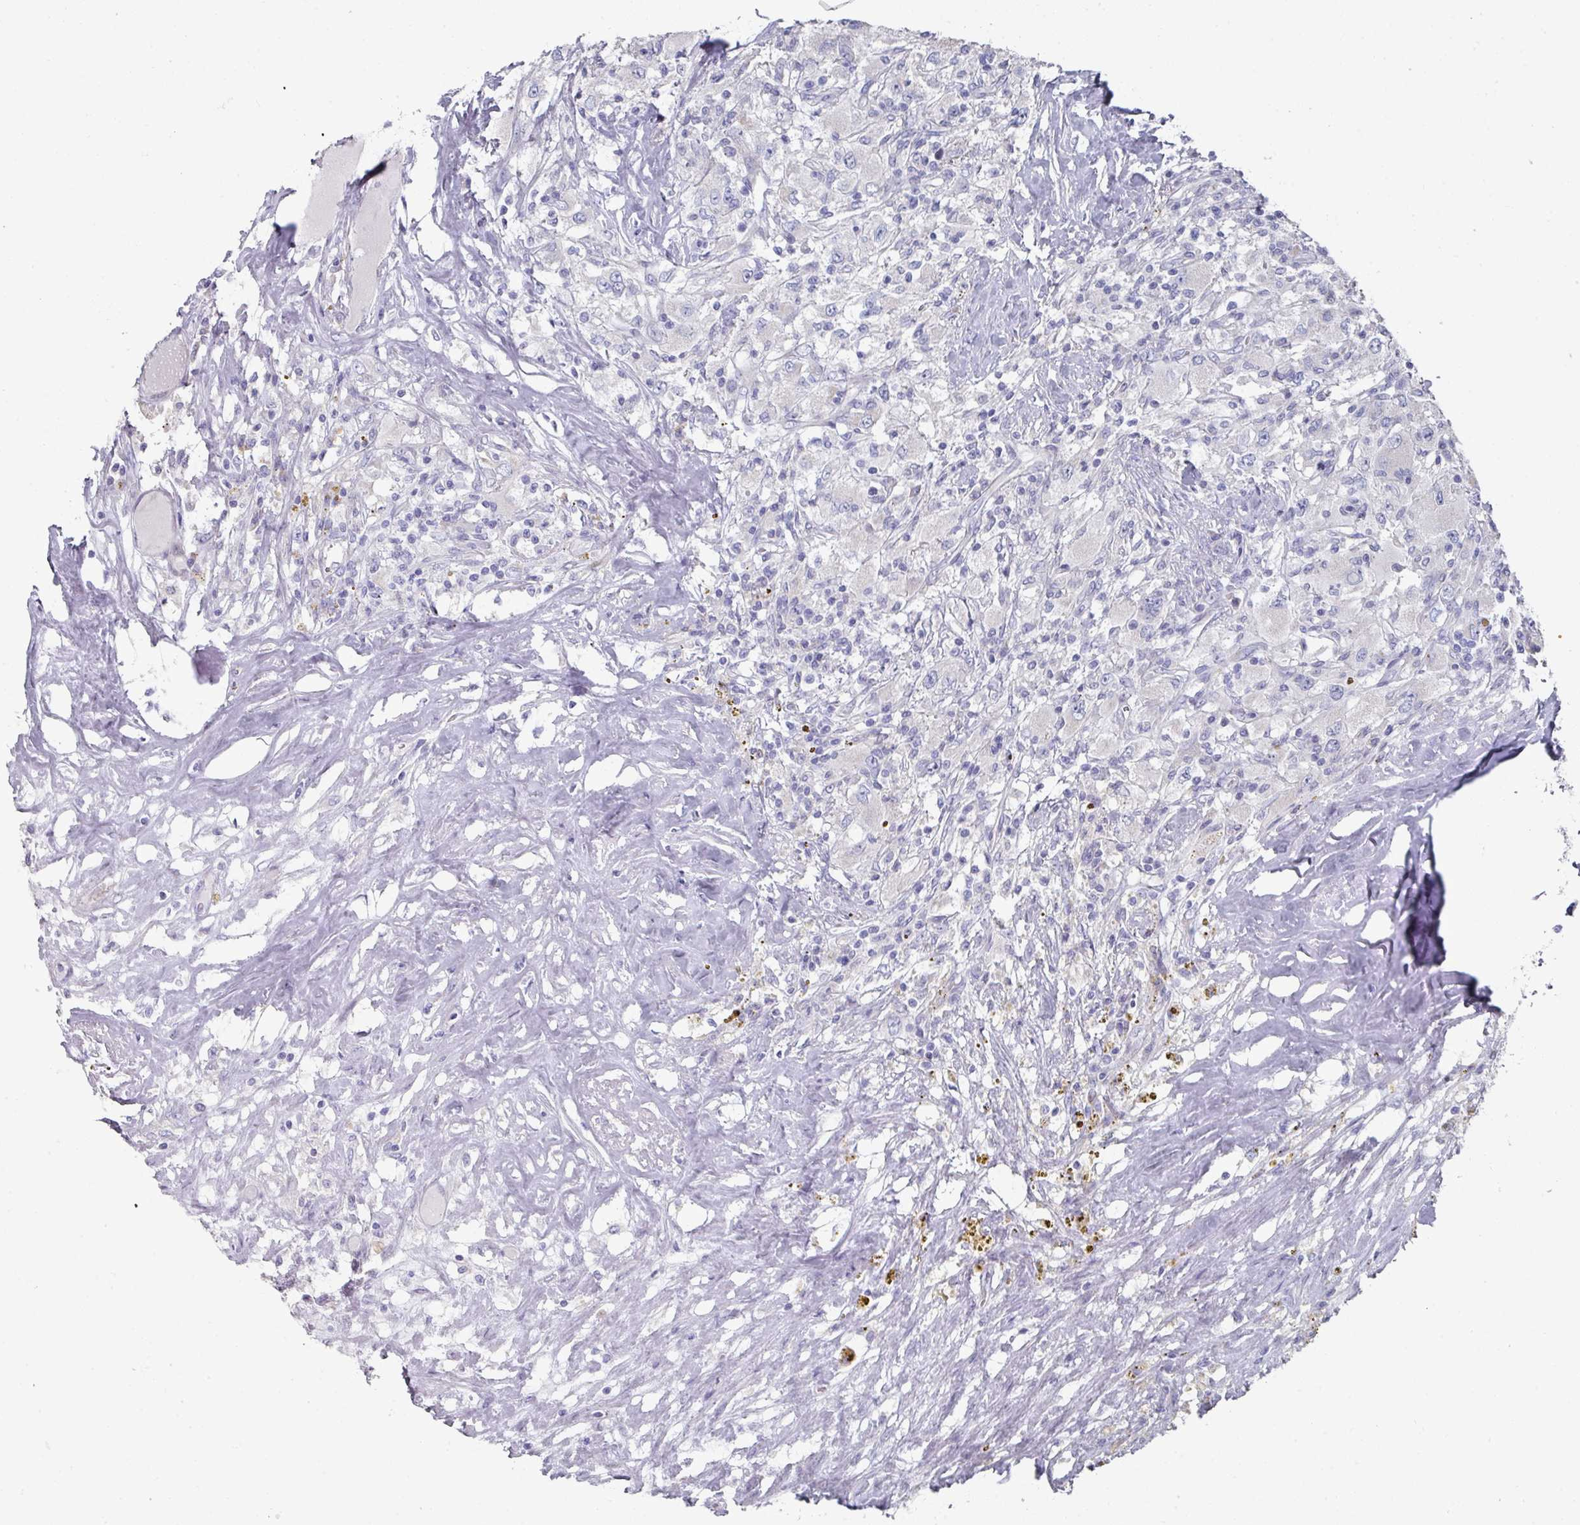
{"staining": {"intensity": "negative", "quantity": "none", "location": "none"}, "tissue": "renal cancer", "cell_type": "Tumor cells", "image_type": "cancer", "snomed": [{"axis": "morphology", "description": "Adenocarcinoma, NOS"}, {"axis": "topography", "description": "Kidney"}], "caption": "Tumor cells show no significant protein staining in renal cancer.", "gene": "NT5C1A", "patient": {"sex": "female", "age": 67}}